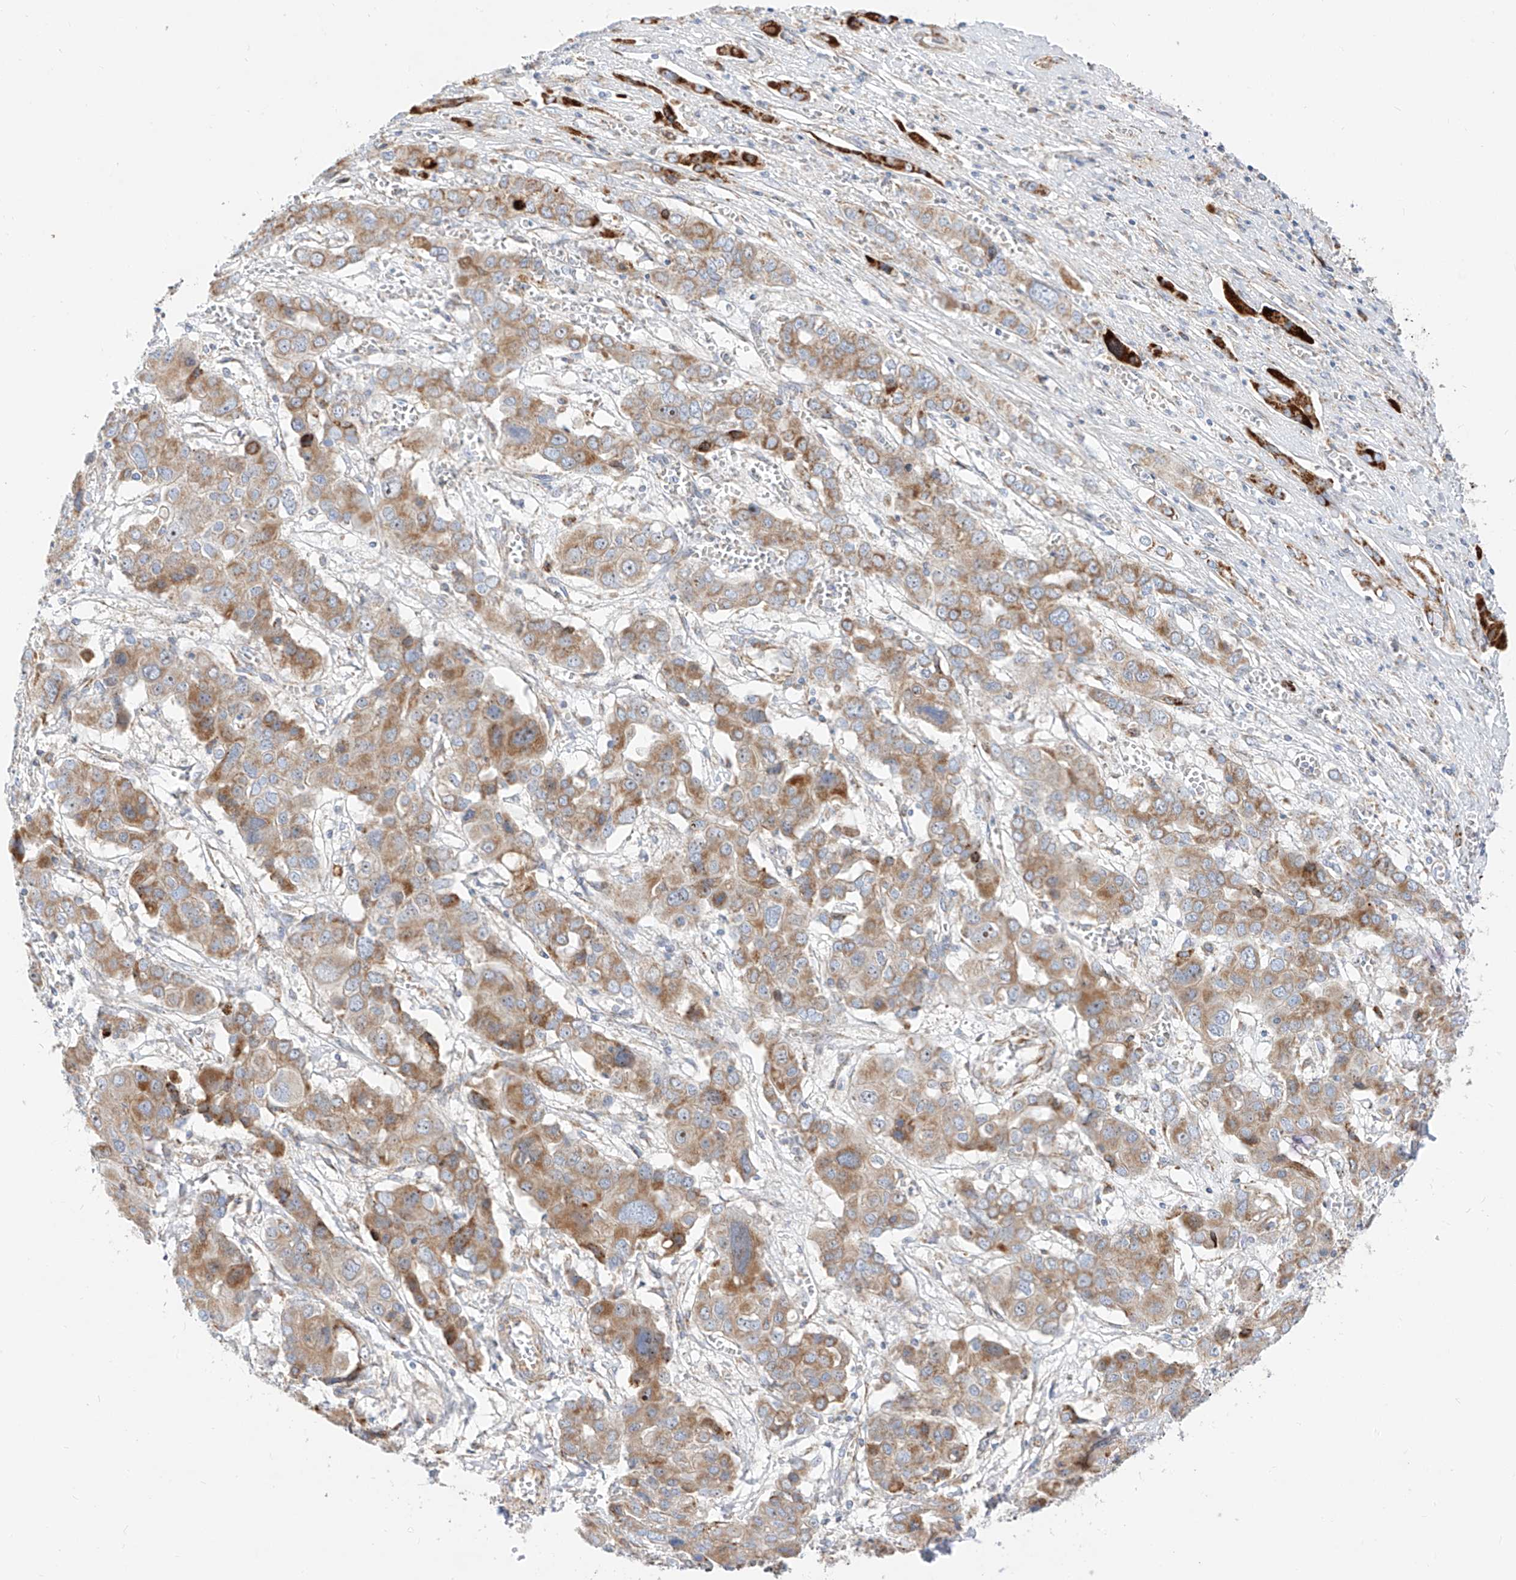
{"staining": {"intensity": "moderate", "quantity": ">75%", "location": "cytoplasmic/membranous"}, "tissue": "liver cancer", "cell_type": "Tumor cells", "image_type": "cancer", "snomed": [{"axis": "morphology", "description": "Cholangiocarcinoma"}, {"axis": "topography", "description": "Liver"}], "caption": "Protein expression analysis of liver cancer displays moderate cytoplasmic/membranous expression in about >75% of tumor cells.", "gene": "CST9", "patient": {"sex": "male", "age": 67}}